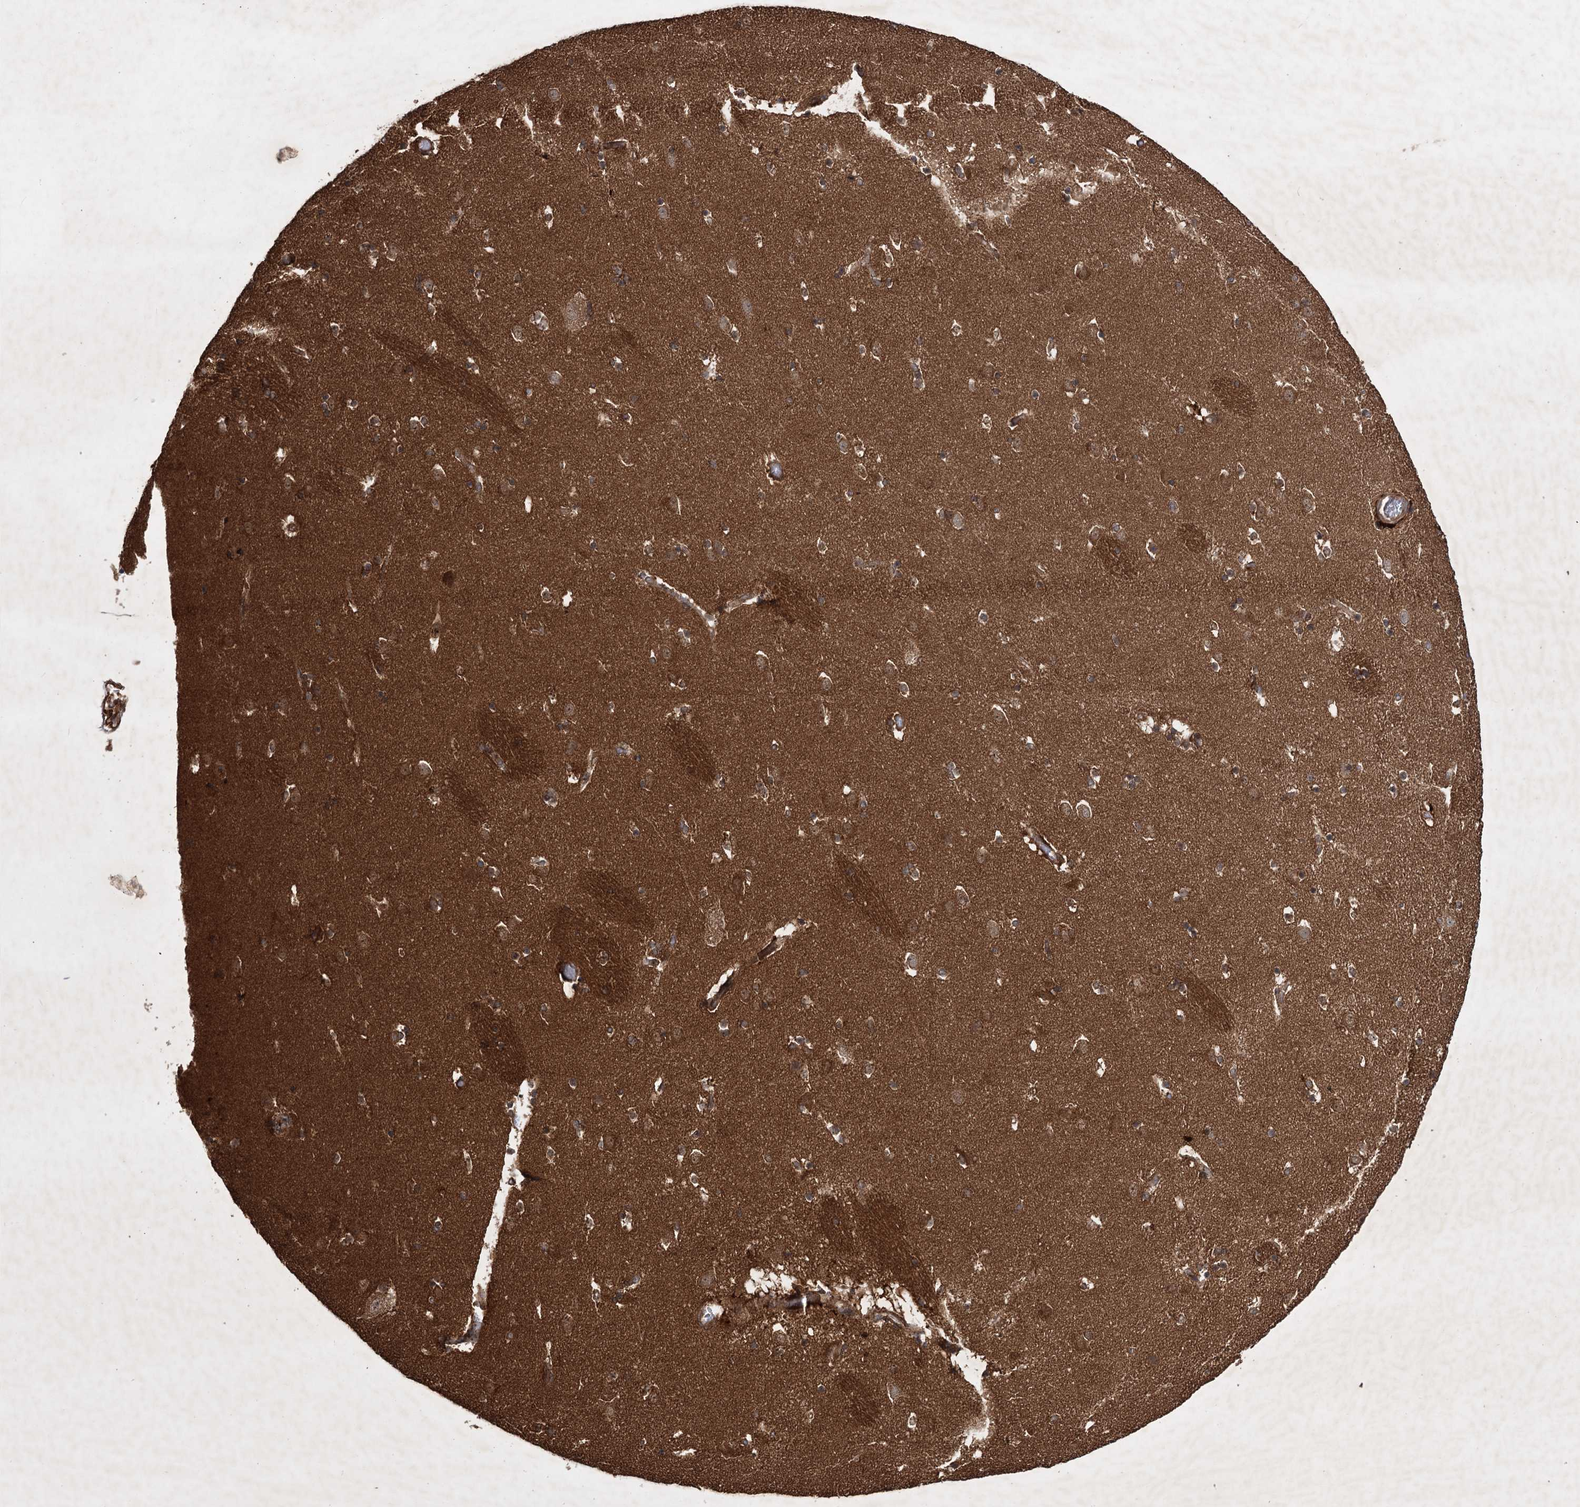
{"staining": {"intensity": "strong", "quantity": "<25%", "location": "cytoplasmic/membranous"}, "tissue": "caudate", "cell_type": "Glial cells", "image_type": "normal", "snomed": [{"axis": "morphology", "description": "Normal tissue, NOS"}, {"axis": "topography", "description": "Lateral ventricle wall"}], "caption": "Strong cytoplasmic/membranous staining for a protein is seen in about <25% of glial cells of unremarkable caudate using immunohistochemistry.", "gene": "DNAJC13", "patient": {"sex": "male", "age": 45}}